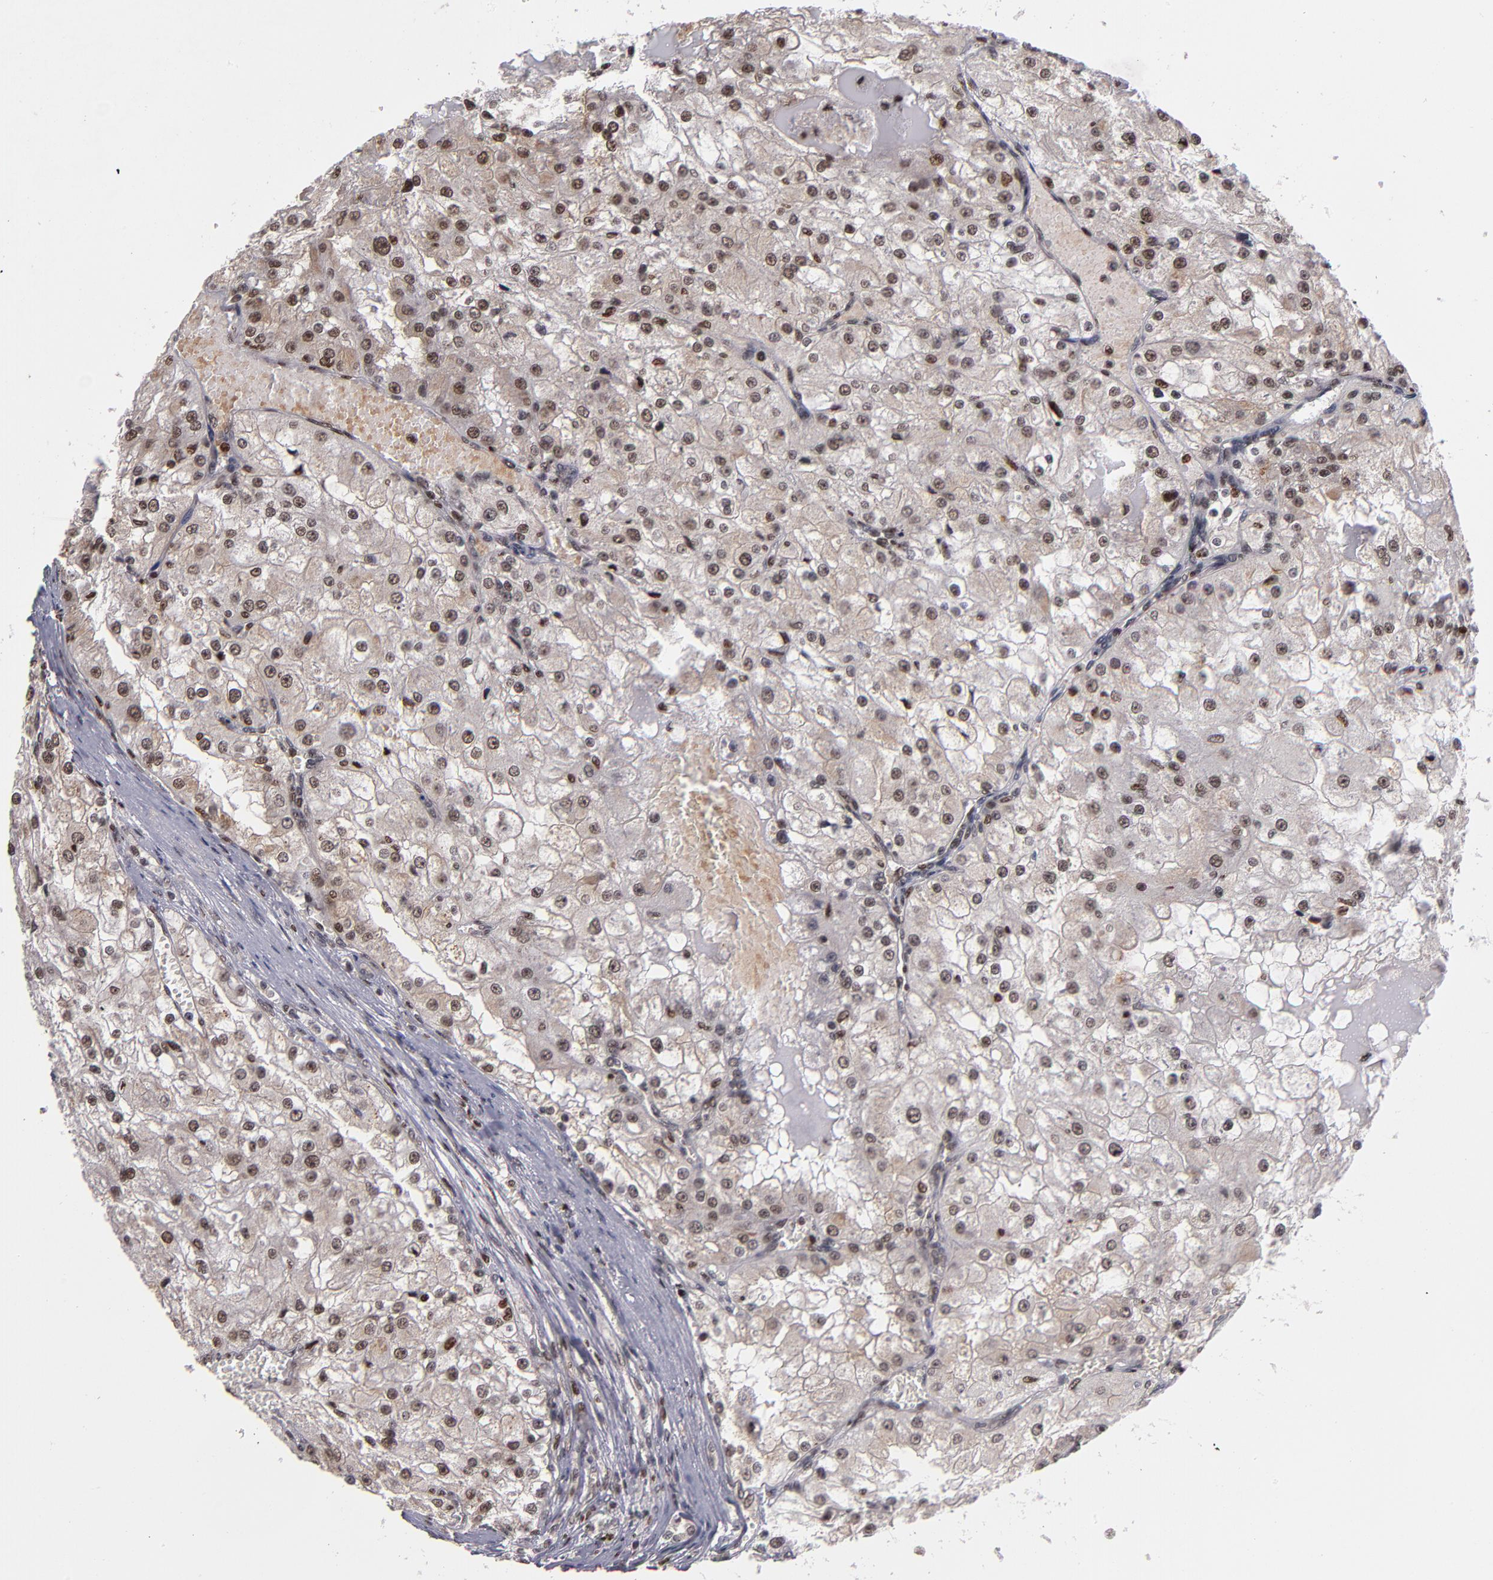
{"staining": {"intensity": "weak", "quantity": "25%-75%", "location": "nuclear"}, "tissue": "renal cancer", "cell_type": "Tumor cells", "image_type": "cancer", "snomed": [{"axis": "morphology", "description": "Adenocarcinoma, NOS"}, {"axis": "topography", "description": "Kidney"}], "caption": "Immunohistochemical staining of human renal cancer (adenocarcinoma) reveals low levels of weak nuclear protein staining in about 25%-75% of tumor cells. (brown staining indicates protein expression, while blue staining denotes nuclei).", "gene": "KDM6A", "patient": {"sex": "female", "age": 74}}